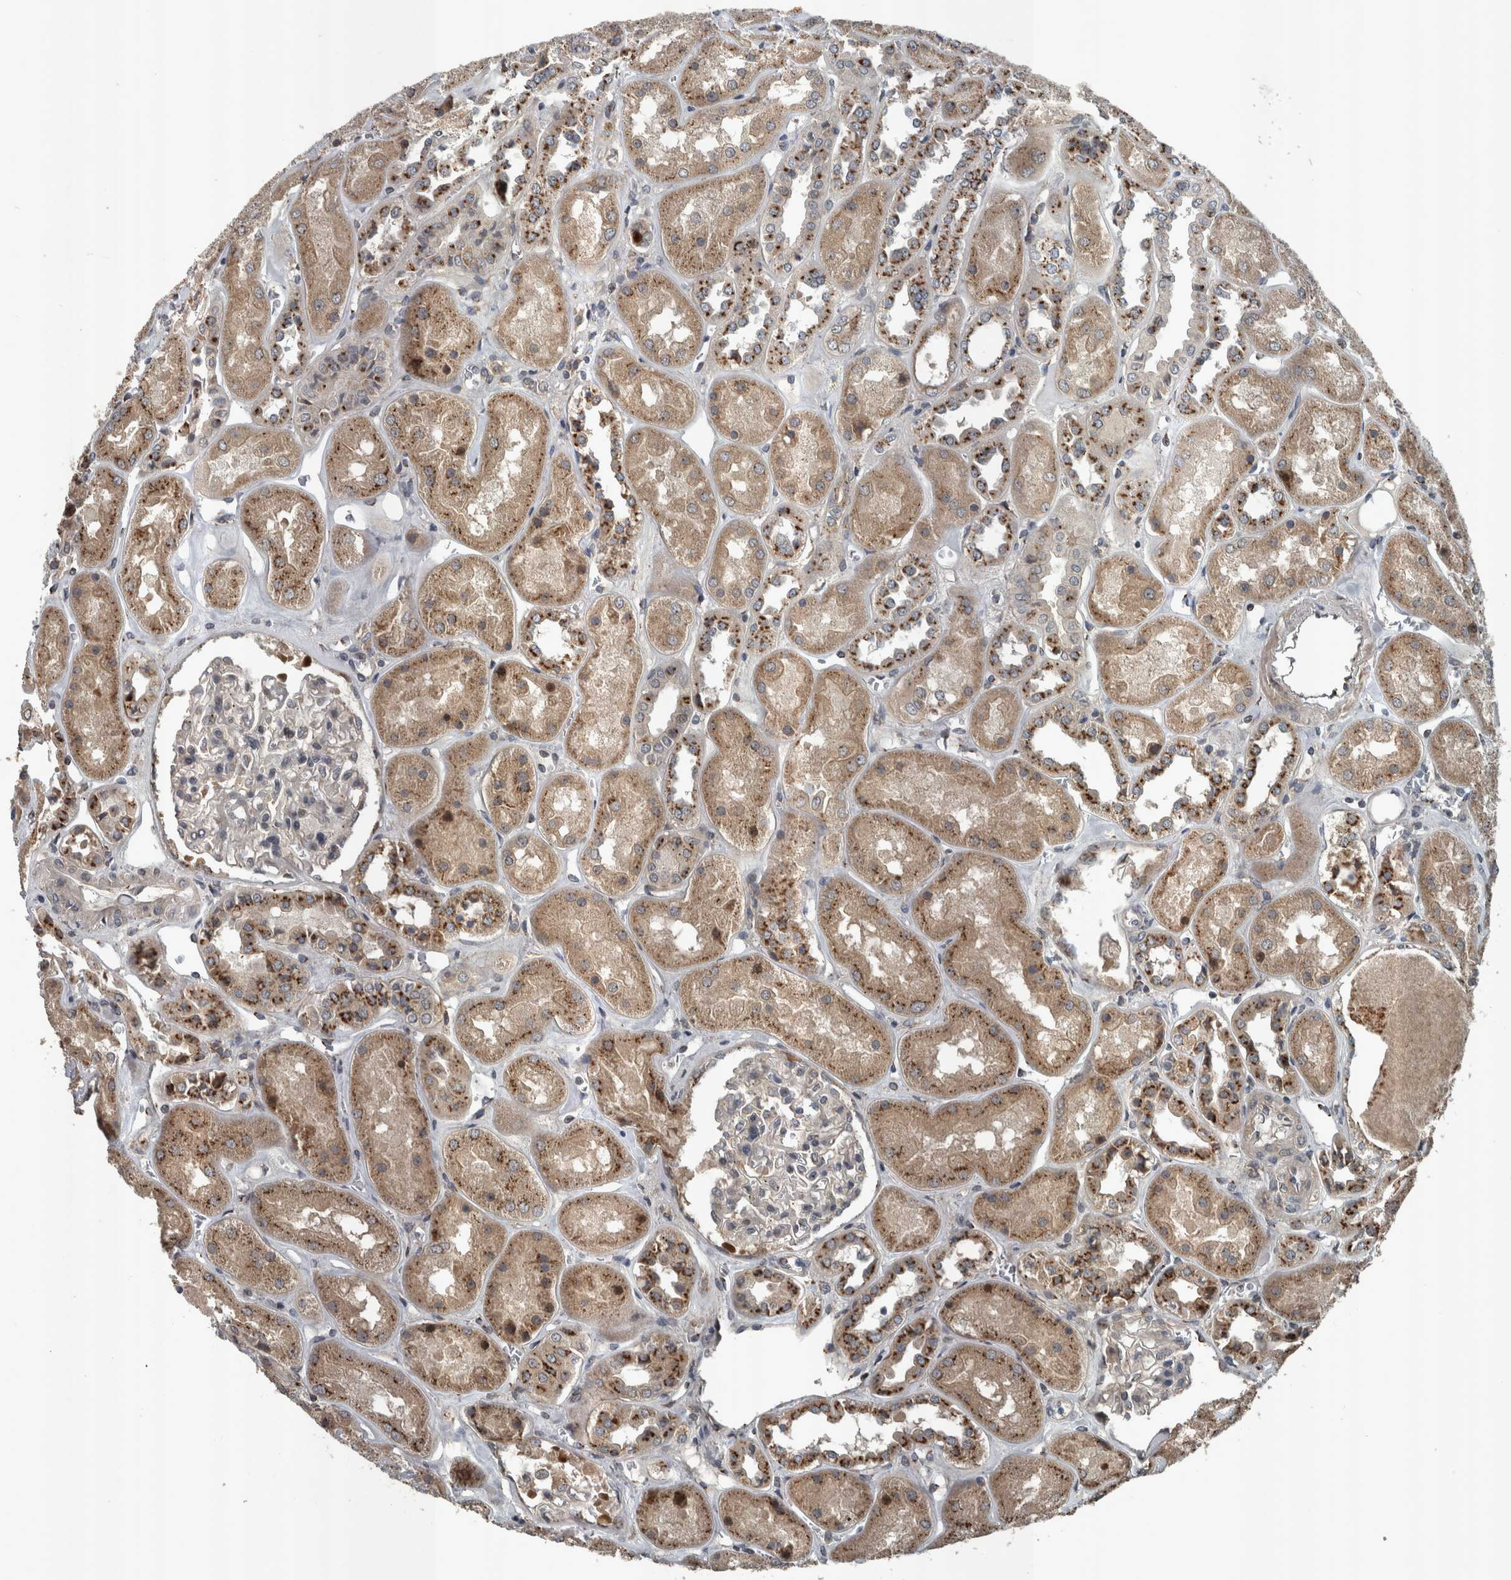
{"staining": {"intensity": "weak", "quantity": "<25%", "location": "cytoplasmic/membranous"}, "tissue": "kidney", "cell_type": "Cells in glomeruli", "image_type": "normal", "snomed": [{"axis": "morphology", "description": "Normal tissue, NOS"}, {"axis": "topography", "description": "Kidney"}], "caption": "DAB (3,3'-diaminobenzidine) immunohistochemical staining of normal human kidney demonstrates no significant expression in cells in glomeruli.", "gene": "ZNF345", "patient": {"sex": "male", "age": 70}}